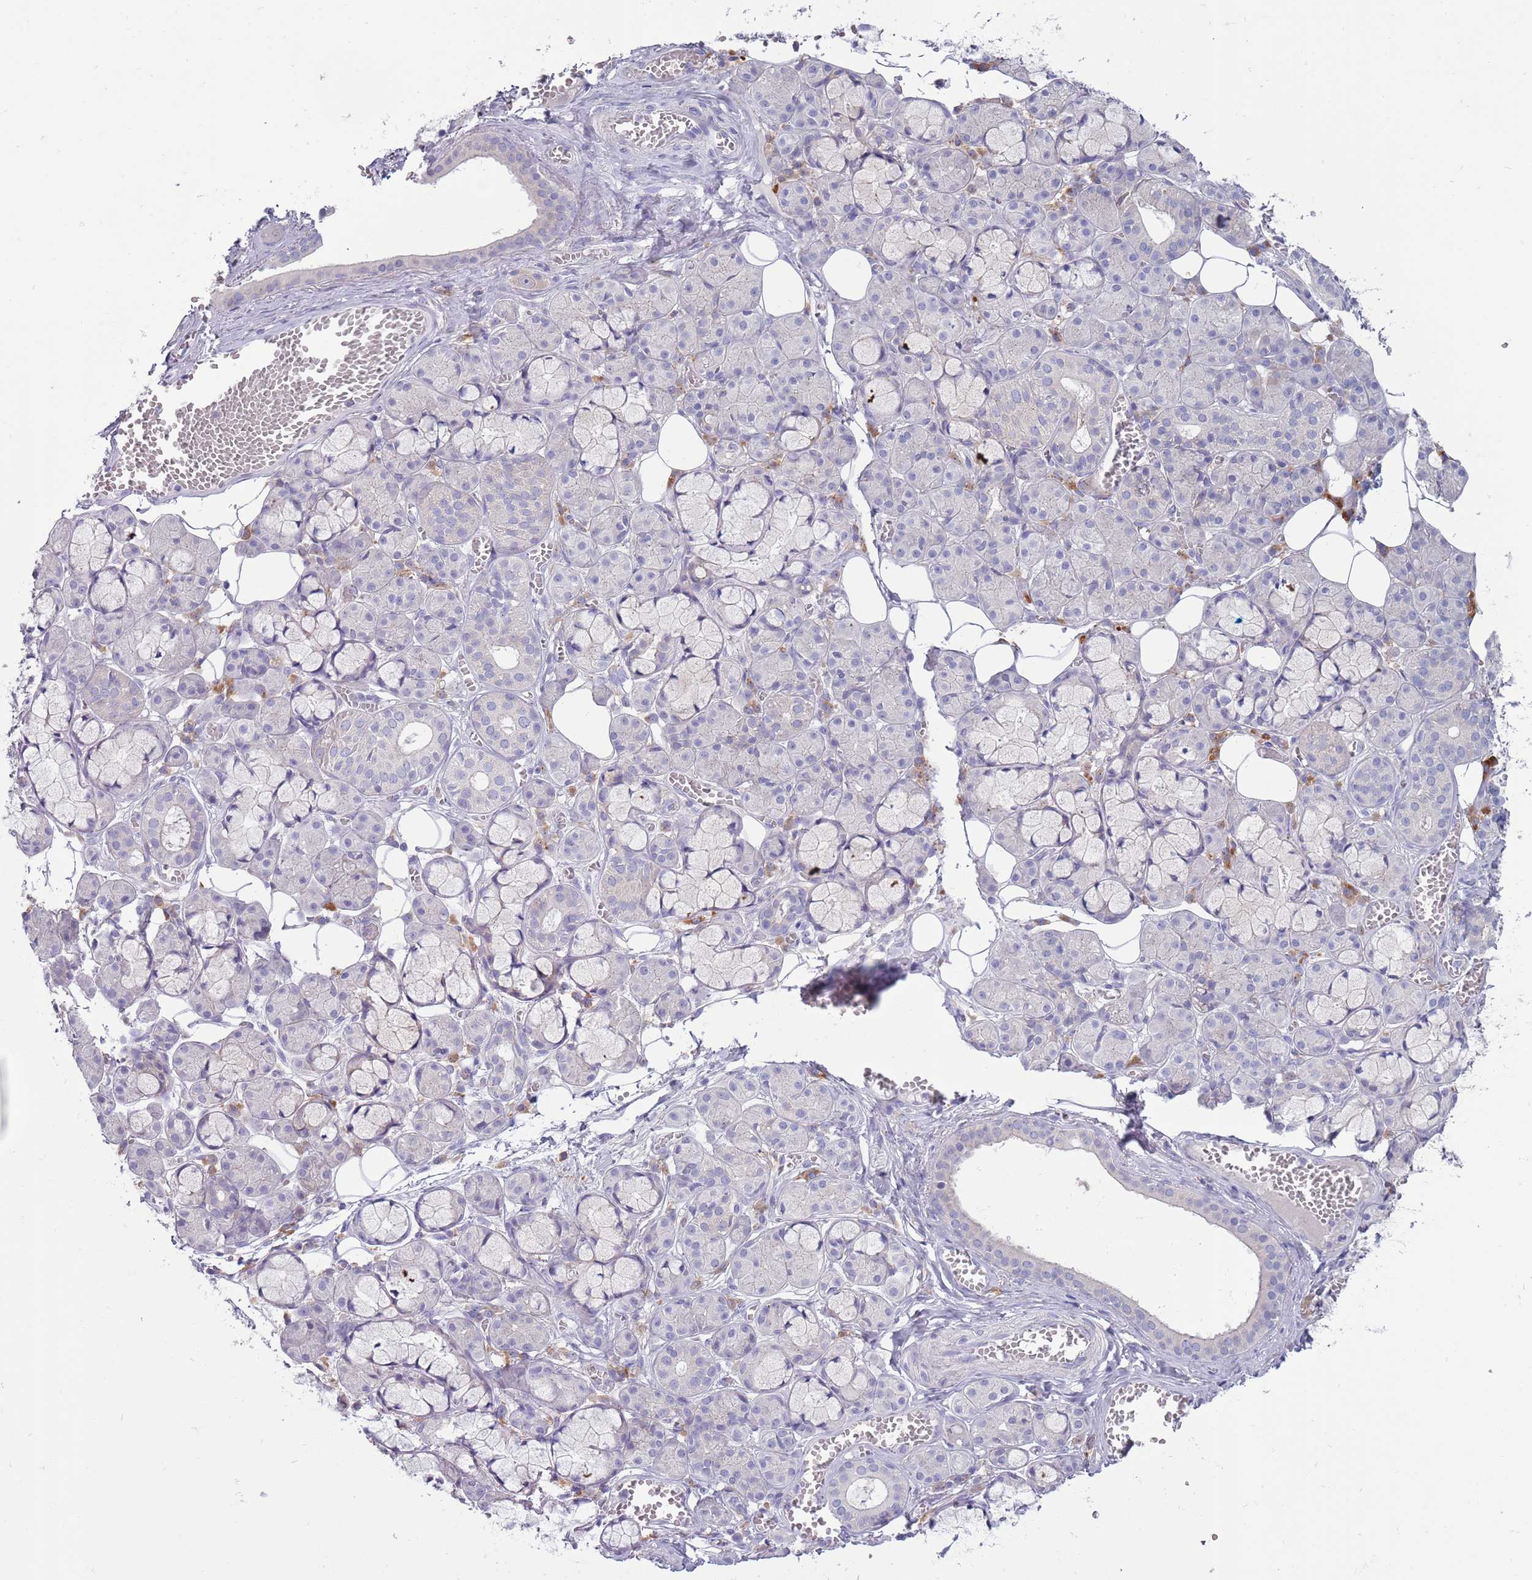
{"staining": {"intensity": "negative", "quantity": "none", "location": "none"}, "tissue": "salivary gland", "cell_type": "Glandular cells", "image_type": "normal", "snomed": [{"axis": "morphology", "description": "Normal tissue, NOS"}, {"axis": "topography", "description": "Salivary gland"}], "caption": "IHC photomicrograph of unremarkable salivary gland: salivary gland stained with DAB (3,3'-diaminobenzidine) demonstrates no significant protein staining in glandular cells. The staining is performed using DAB (3,3'-diaminobenzidine) brown chromogen with nuclei counter-stained in using hematoxylin.", "gene": "LTB", "patient": {"sex": "male", "age": 63}}